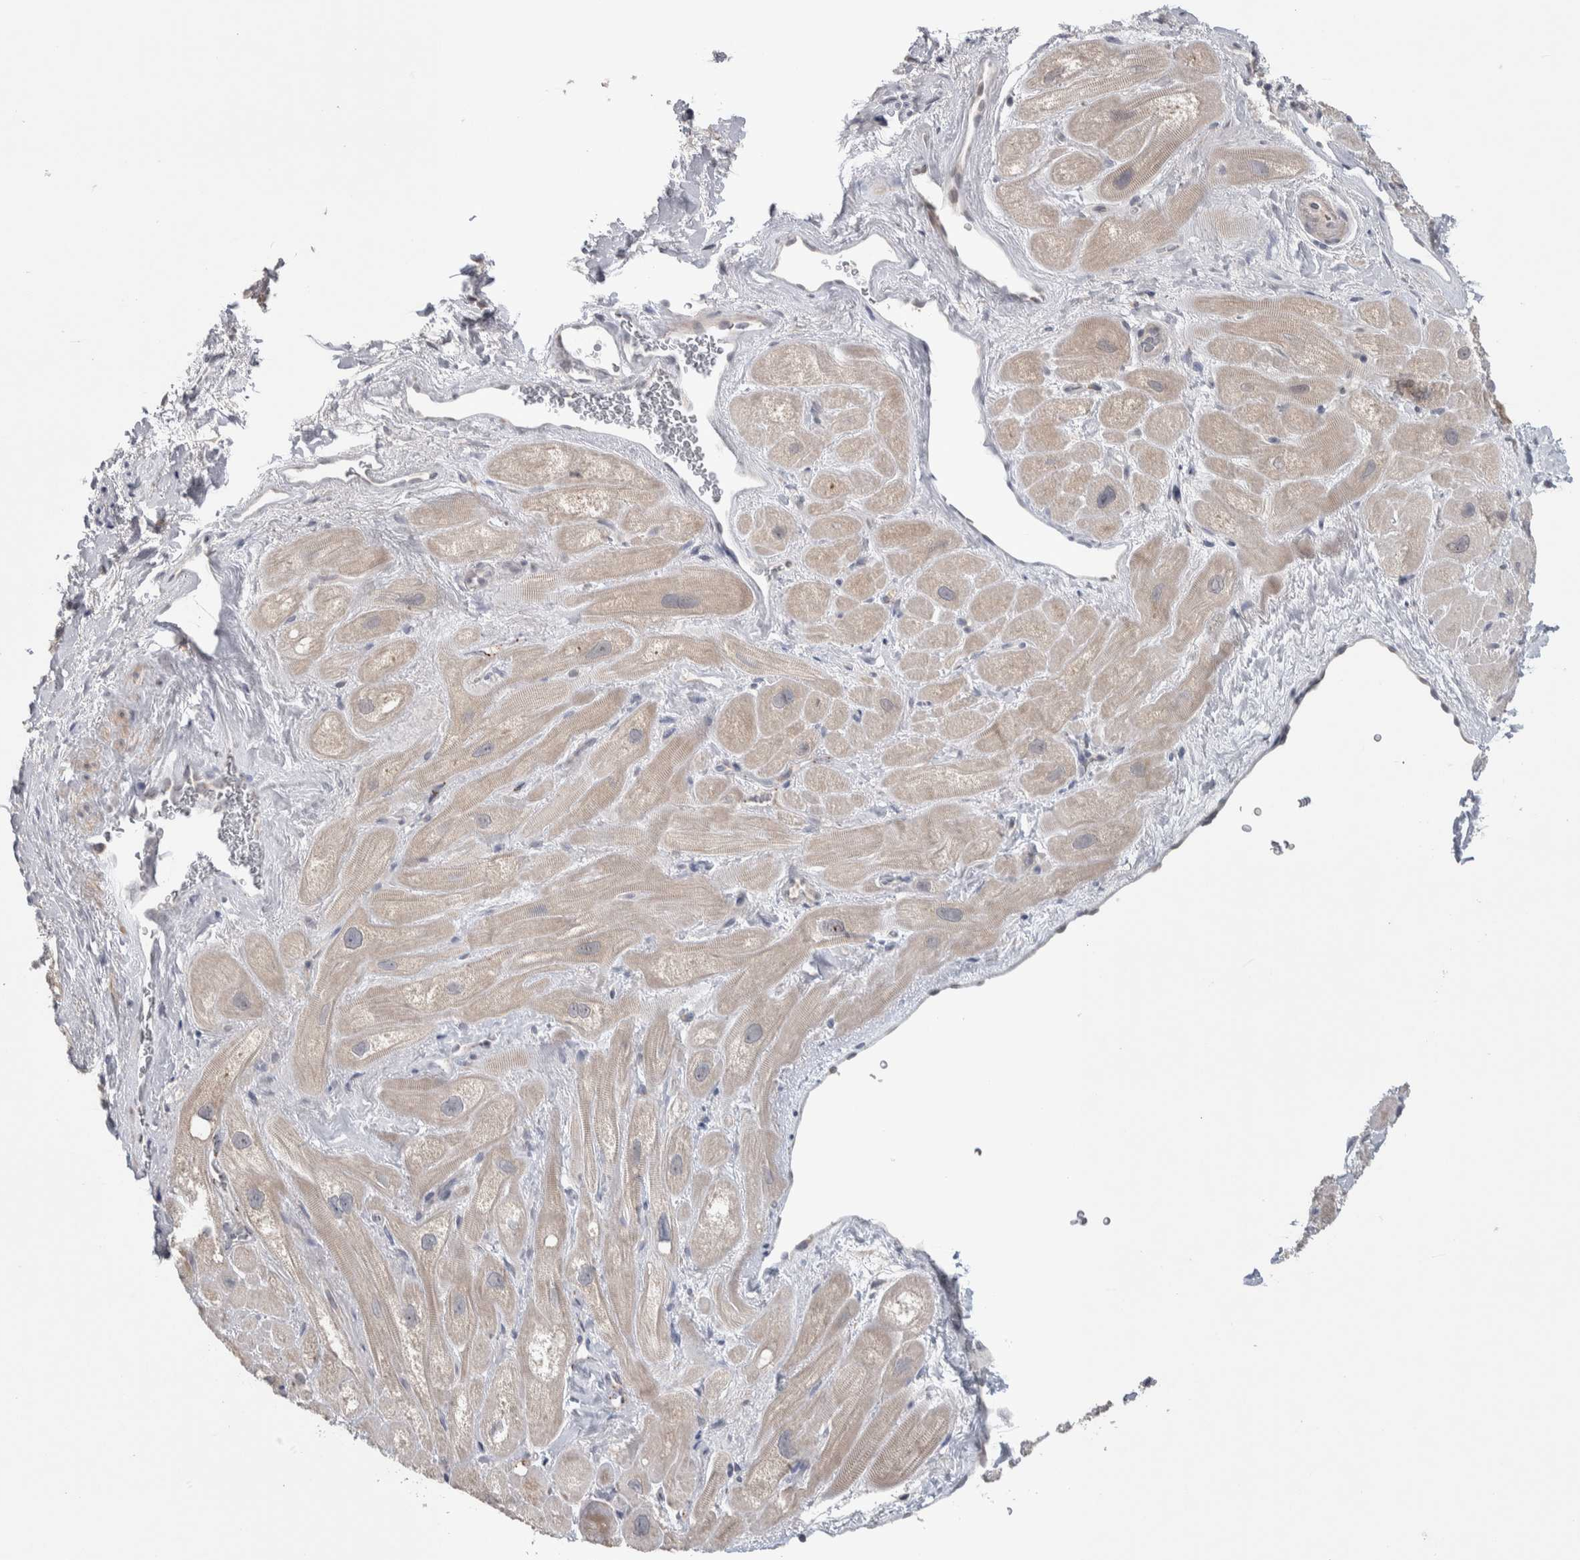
{"staining": {"intensity": "weak", "quantity": "25%-75%", "location": "cytoplasmic/membranous"}, "tissue": "heart muscle", "cell_type": "Cardiomyocytes", "image_type": "normal", "snomed": [{"axis": "morphology", "description": "Normal tissue, NOS"}, {"axis": "topography", "description": "Heart"}], "caption": "Human heart muscle stained with a brown dye reveals weak cytoplasmic/membranous positive positivity in approximately 25%-75% of cardiomyocytes.", "gene": "CUL2", "patient": {"sex": "male", "age": 49}}